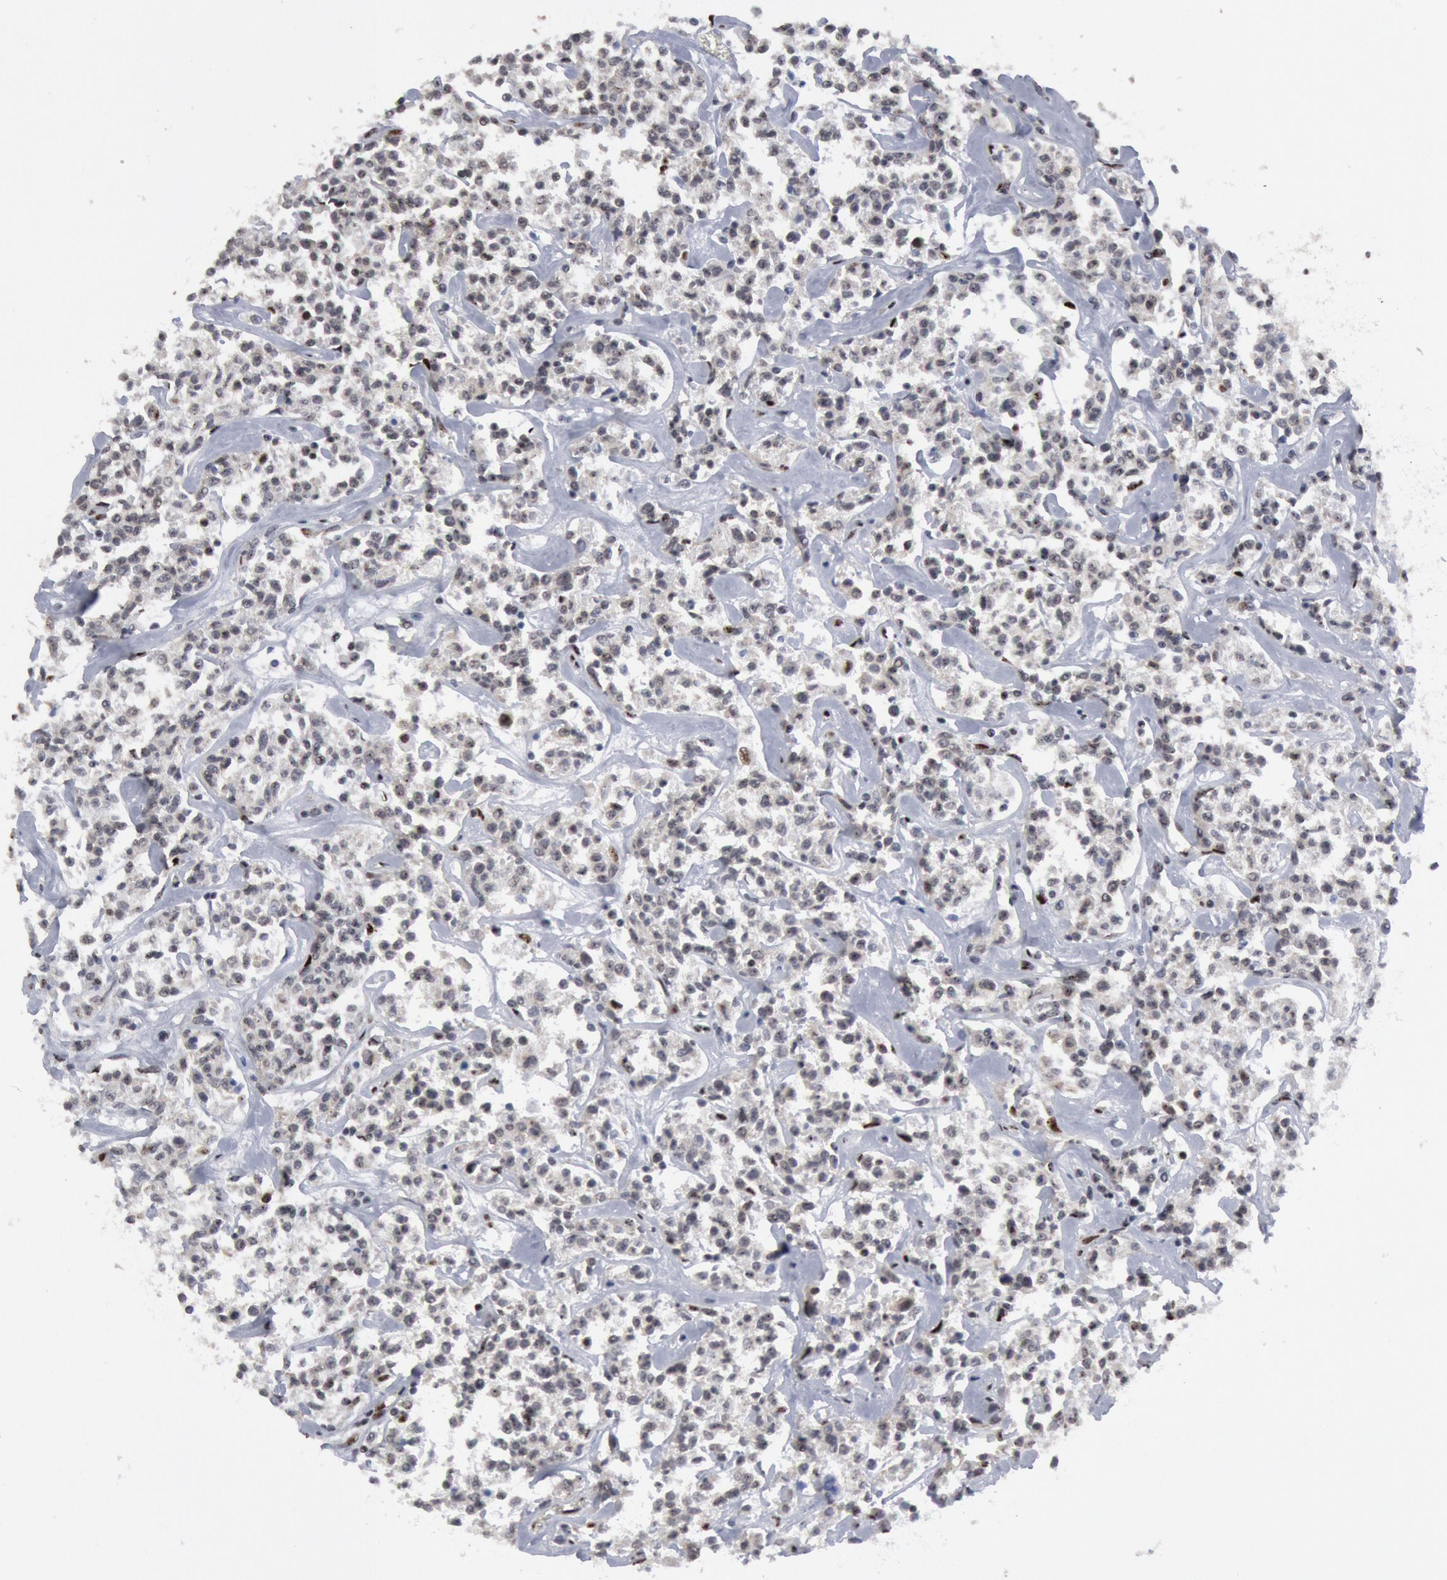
{"staining": {"intensity": "negative", "quantity": "none", "location": "none"}, "tissue": "lymphoma", "cell_type": "Tumor cells", "image_type": "cancer", "snomed": [{"axis": "morphology", "description": "Malignant lymphoma, non-Hodgkin's type, Low grade"}, {"axis": "topography", "description": "Small intestine"}], "caption": "This is an IHC image of lymphoma. There is no positivity in tumor cells.", "gene": "FOXO1", "patient": {"sex": "female", "age": 59}}